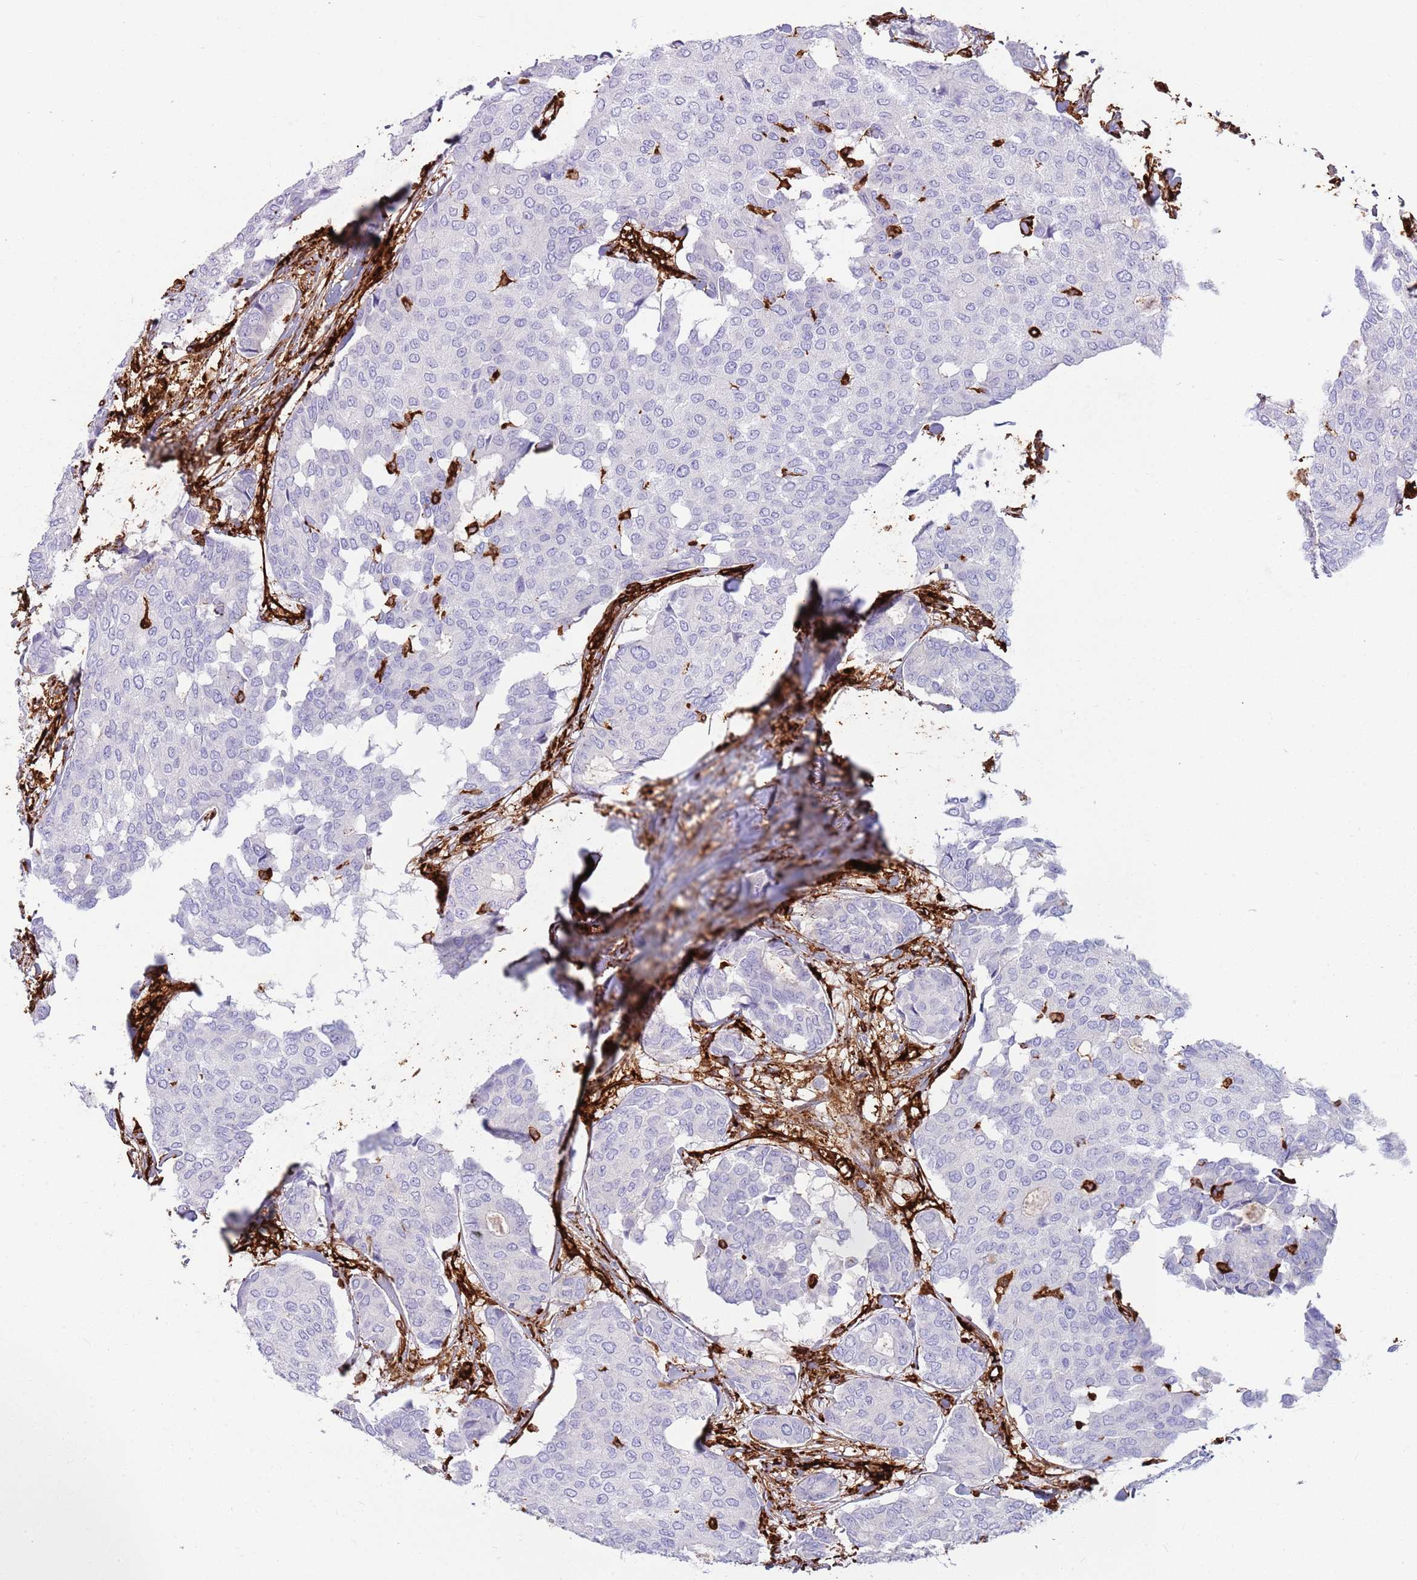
{"staining": {"intensity": "negative", "quantity": "none", "location": "none"}, "tissue": "breast cancer", "cell_type": "Tumor cells", "image_type": "cancer", "snomed": [{"axis": "morphology", "description": "Duct carcinoma"}, {"axis": "topography", "description": "Breast"}], "caption": "Breast cancer was stained to show a protein in brown. There is no significant positivity in tumor cells. The staining is performed using DAB brown chromogen with nuclei counter-stained in using hematoxylin.", "gene": "KBTBD7", "patient": {"sex": "female", "age": 75}}